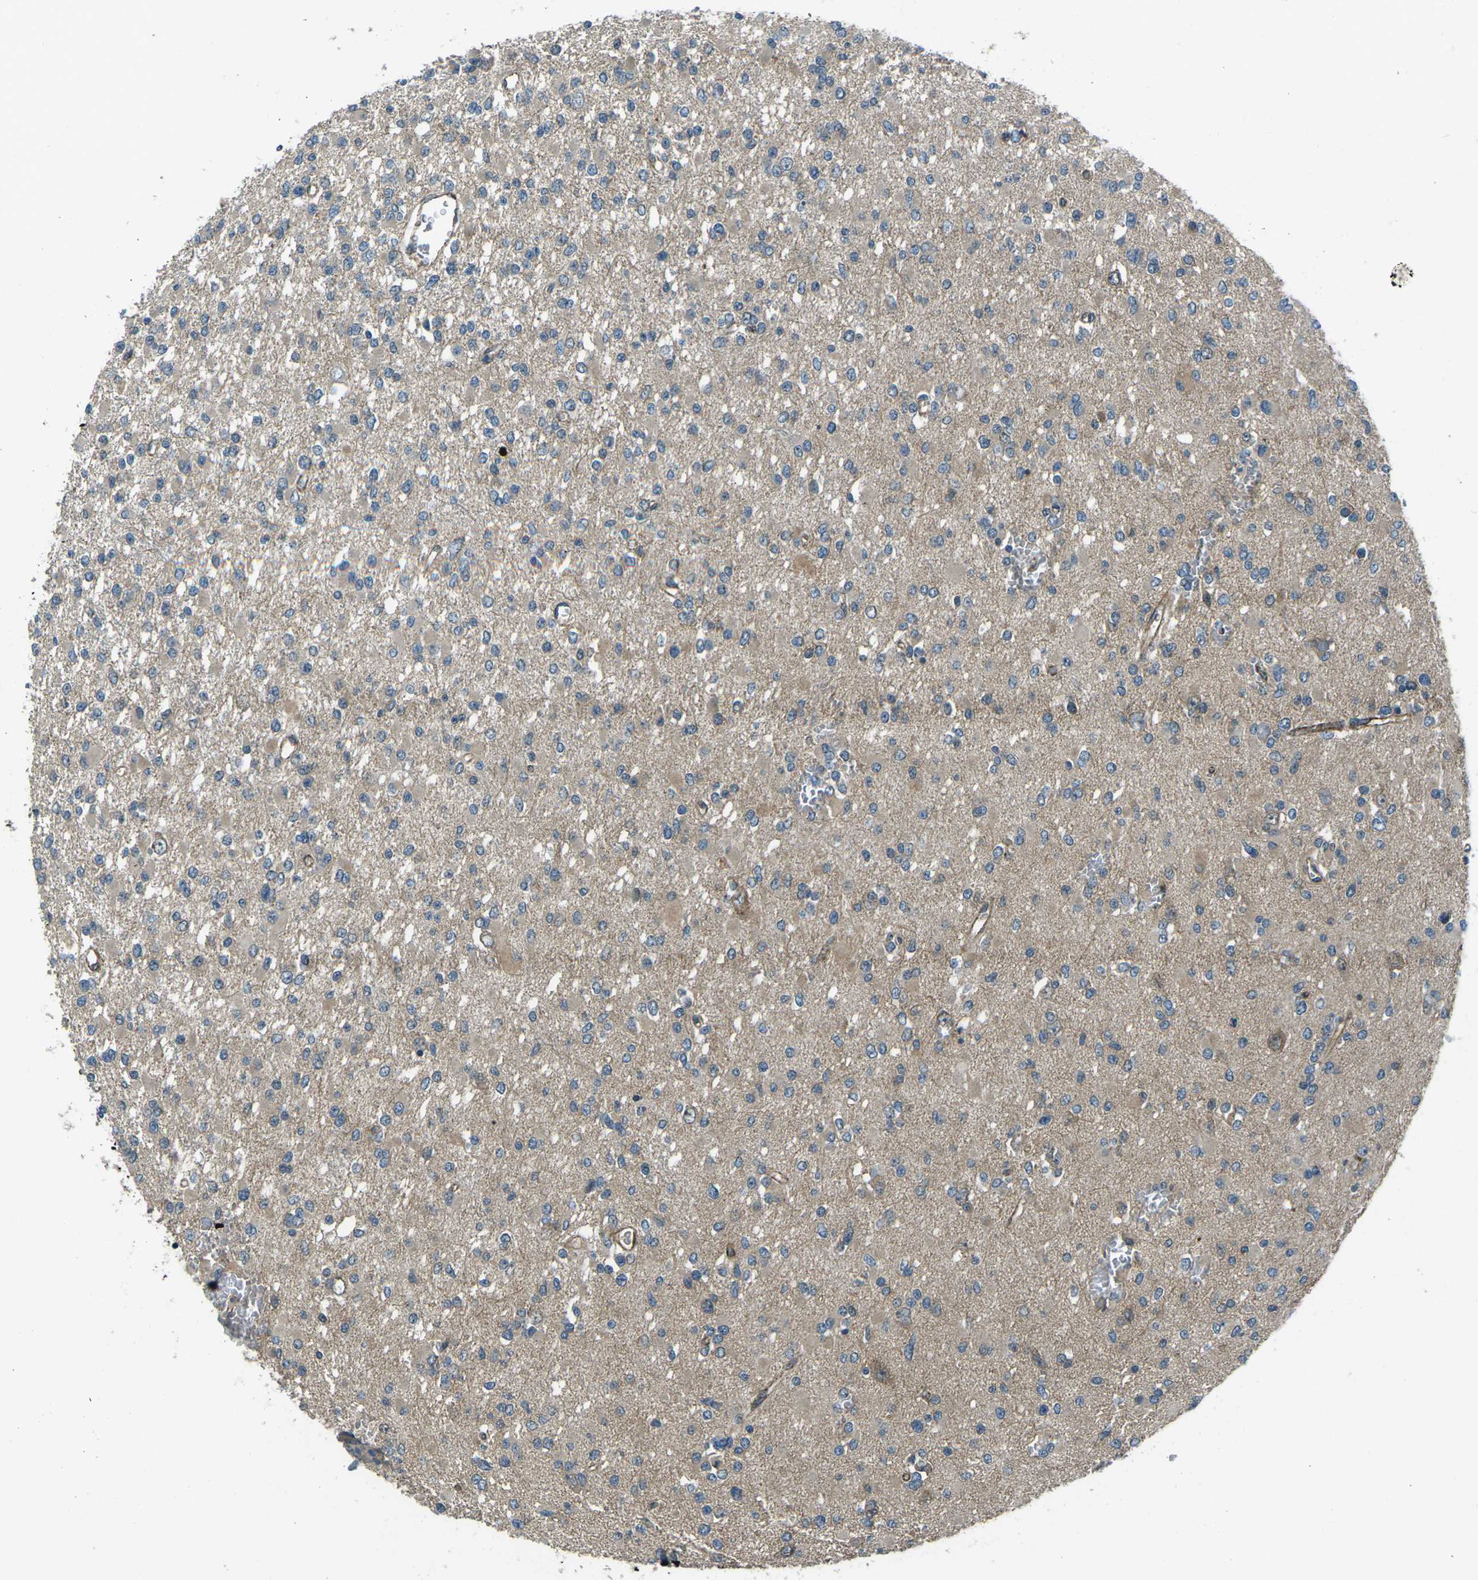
{"staining": {"intensity": "negative", "quantity": "none", "location": "none"}, "tissue": "glioma", "cell_type": "Tumor cells", "image_type": "cancer", "snomed": [{"axis": "morphology", "description": "Glioma, malignant, Low grade"}, {"axis": "topography", "description": "Brain"}], "caption": "The image reveals no significant staining in tumor cells of malignant glioma (low-grade).", "gene": "AFAP1", "patient": {"sex": "female", "age": 22}}